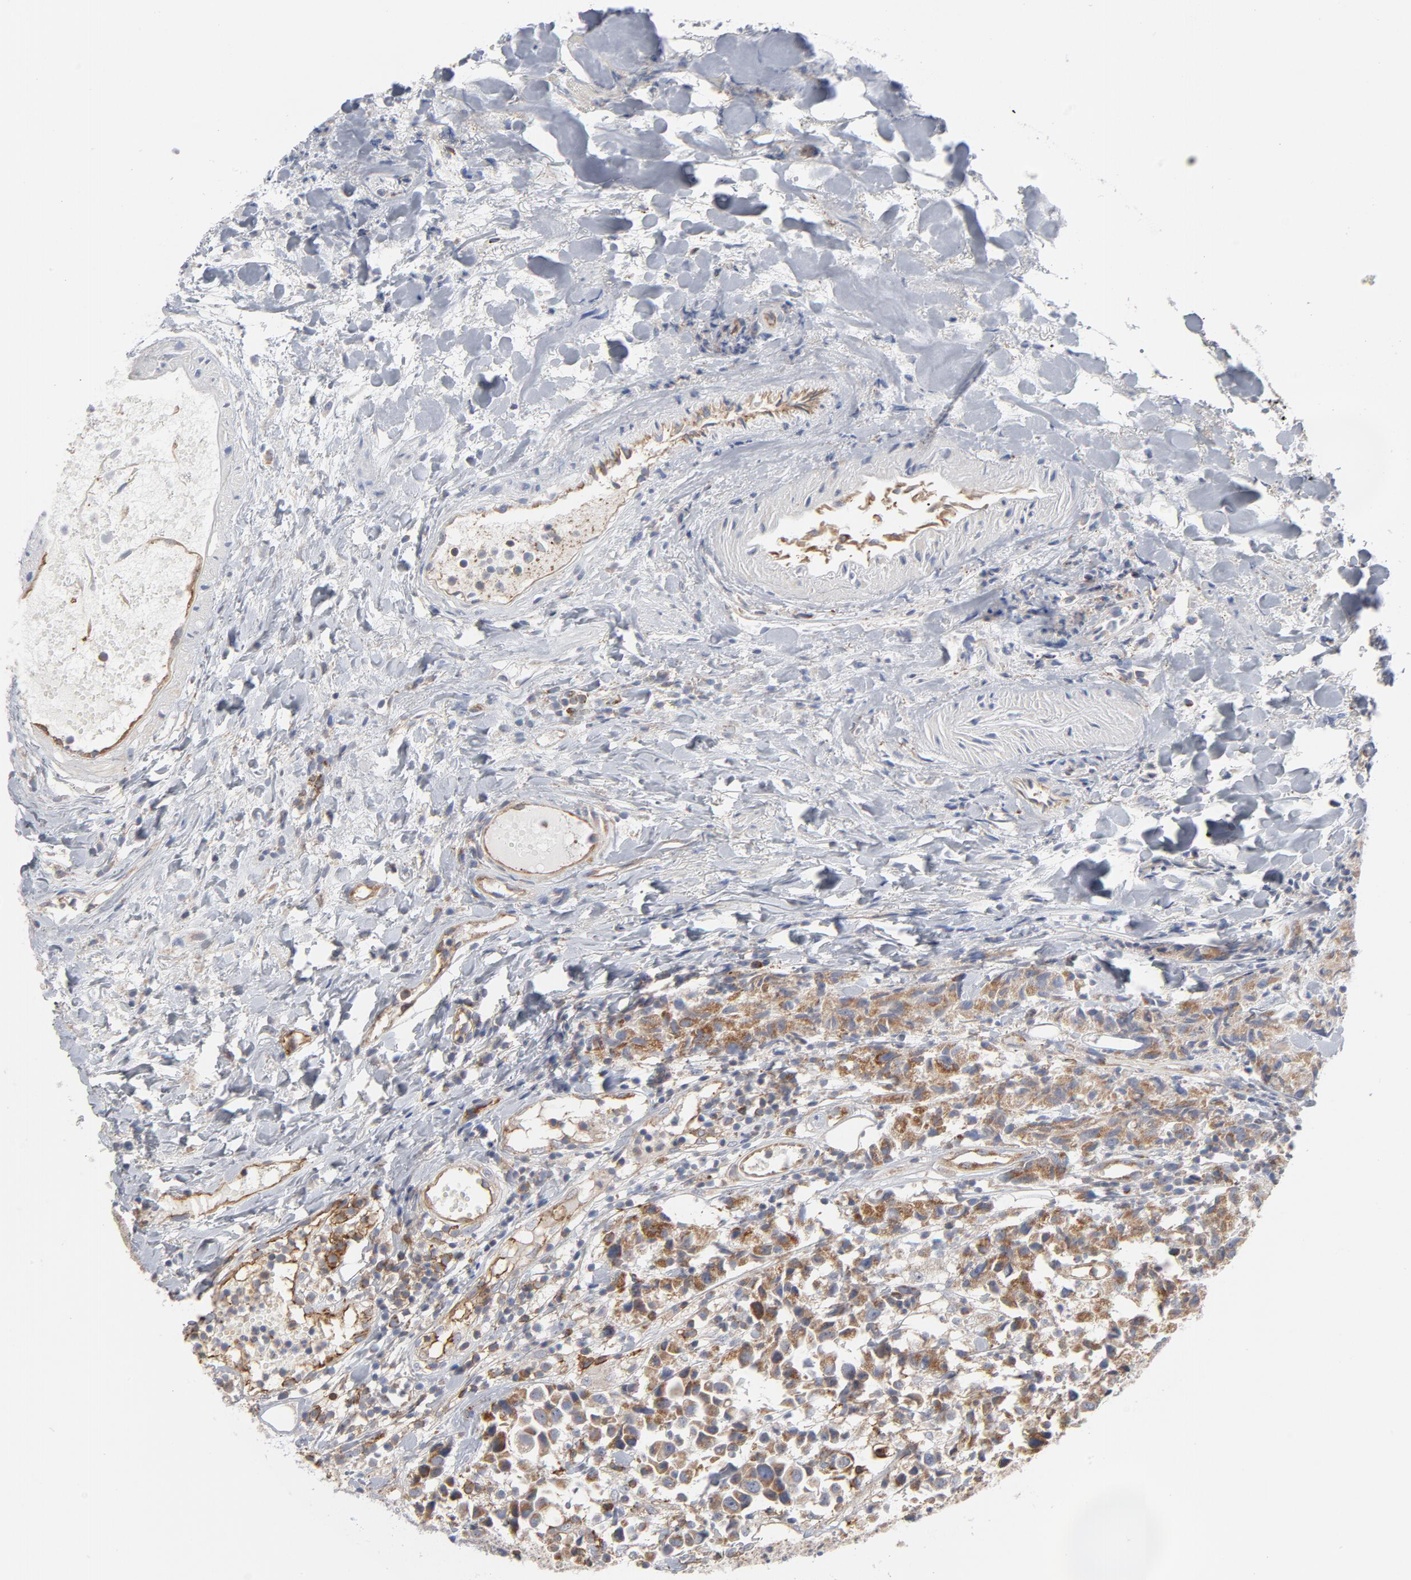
{"staining": {"intensity": "moderate", "quantity": ">75%", "location": "cytoplasmic/membranous"}, "tissue": "urothelial cancer", "cell_type": "Tumor cells", "image_type": "cancer", "snomed": [{"axis": "morphology", "description": "Urothelial carcinoma, High grade"}, {"axis": "topography", "description": "Urinary bladder"}], "caption": "A brown stain highlights moderate cytoplasmic/membranous staining of a protein in urothelial cancer tumor cells. The staining is performed using DAB brown chromogen to label protein expression. The nuclei are counter-stained blue using hematoxylin.", "gene": "OXA1L", "patient": {"sex": "female", "age": 75}}